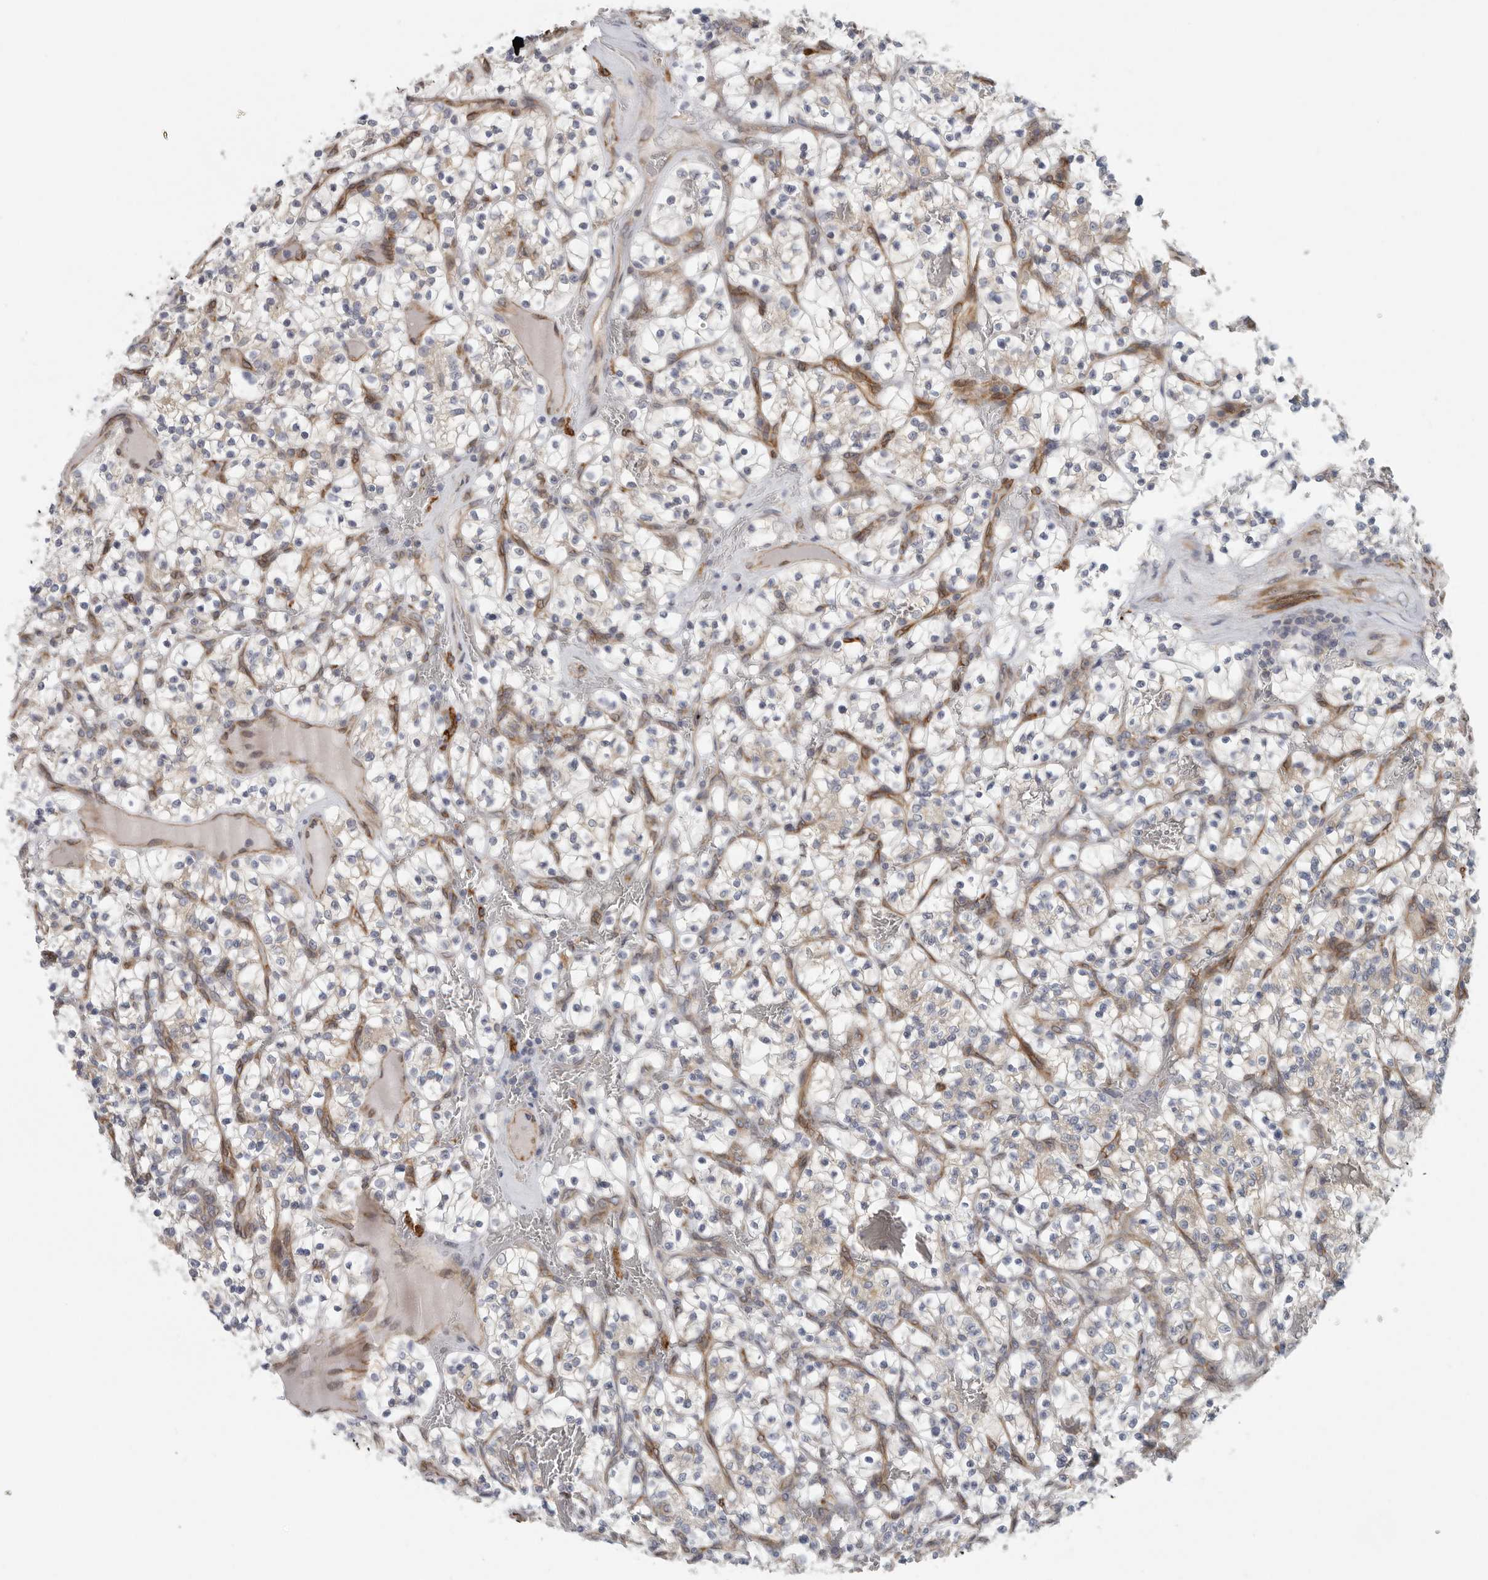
{"staining": {"intensity": "weak", "quantity": "25%-75%", "location": "cytoplasmic/membranous"}, "tissue": "renal cancer", "cell_type": "Tumor cells", "image_type": "cancer", "snomed": [{"axis": "morphology", "description": "Adenocarcinoma, NOS"}, {"axis": "topography", "description": "Kidney"}], "caption": "Weak cytoplasmic/membranous expression for a protein is identified in about 25%-75% of tumor cells of renal cancer using immunohistochemistry.", "gene": "BCAP29", "patient": {"sex": "female", "age": 57}}